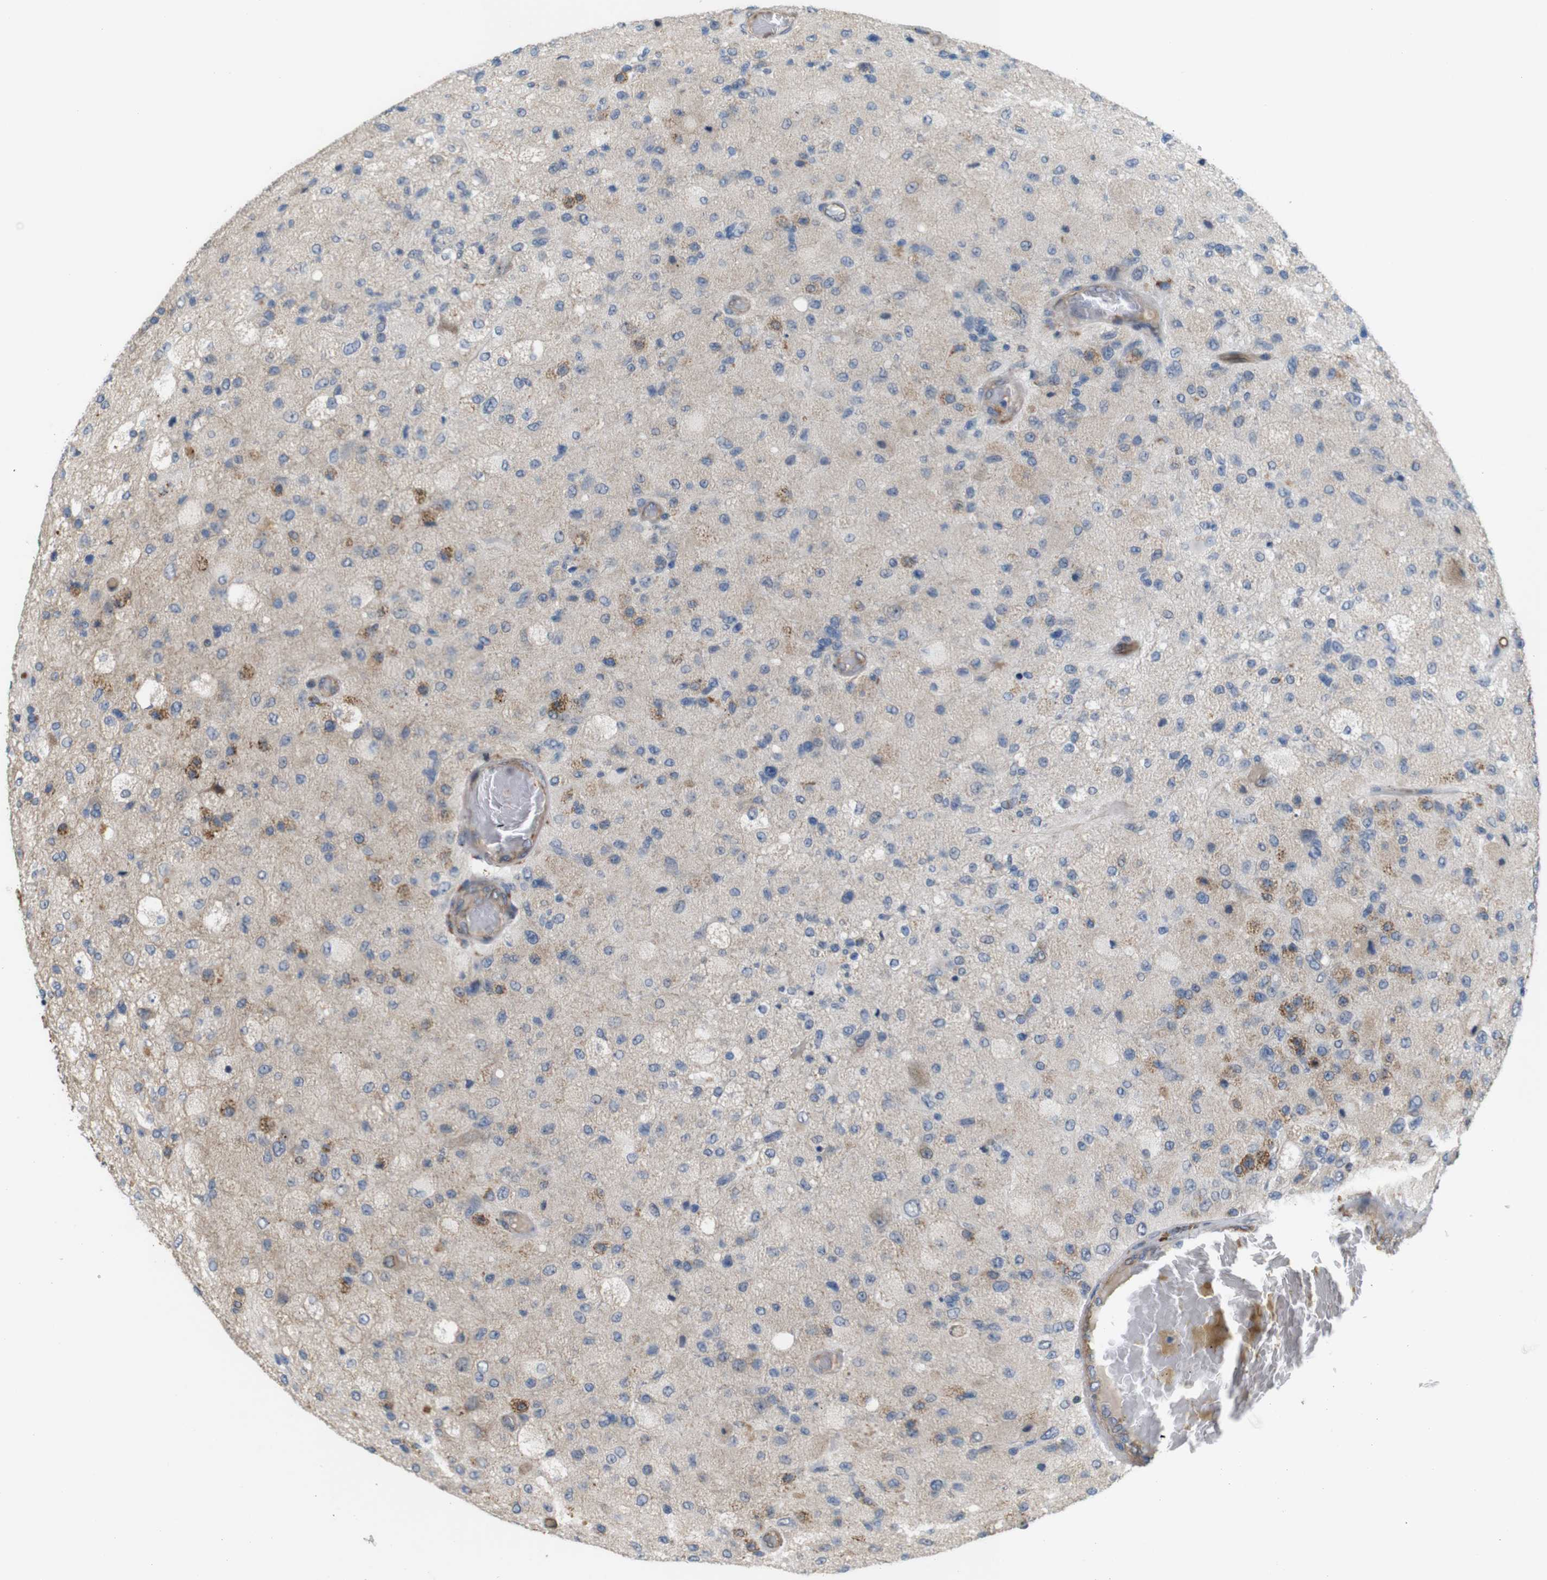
{"staining": {"intensity": "weak", "quantity": ">75%", "location": "cytoplasmic/membranous"}, "tissue": "glioma", "cell_type": "Tumor cells", "image_type": "cancer", "snomed": [{"axis": "morphology", "description": "Normal tissue, NOS"}, {"axis": "morphology", "description": "Glioma, malignant, High grade"}, {"axis": "topography", "description": "Cerebral cortex"}], "caption": "Brown immunohistochemical staining in human malignant high-grade glioma reveals weak cytoplasmic/membranous positivity in about >75% of tumor cells.", "gene": "BVES", "patient": {"sex": "male", "age": 77}}